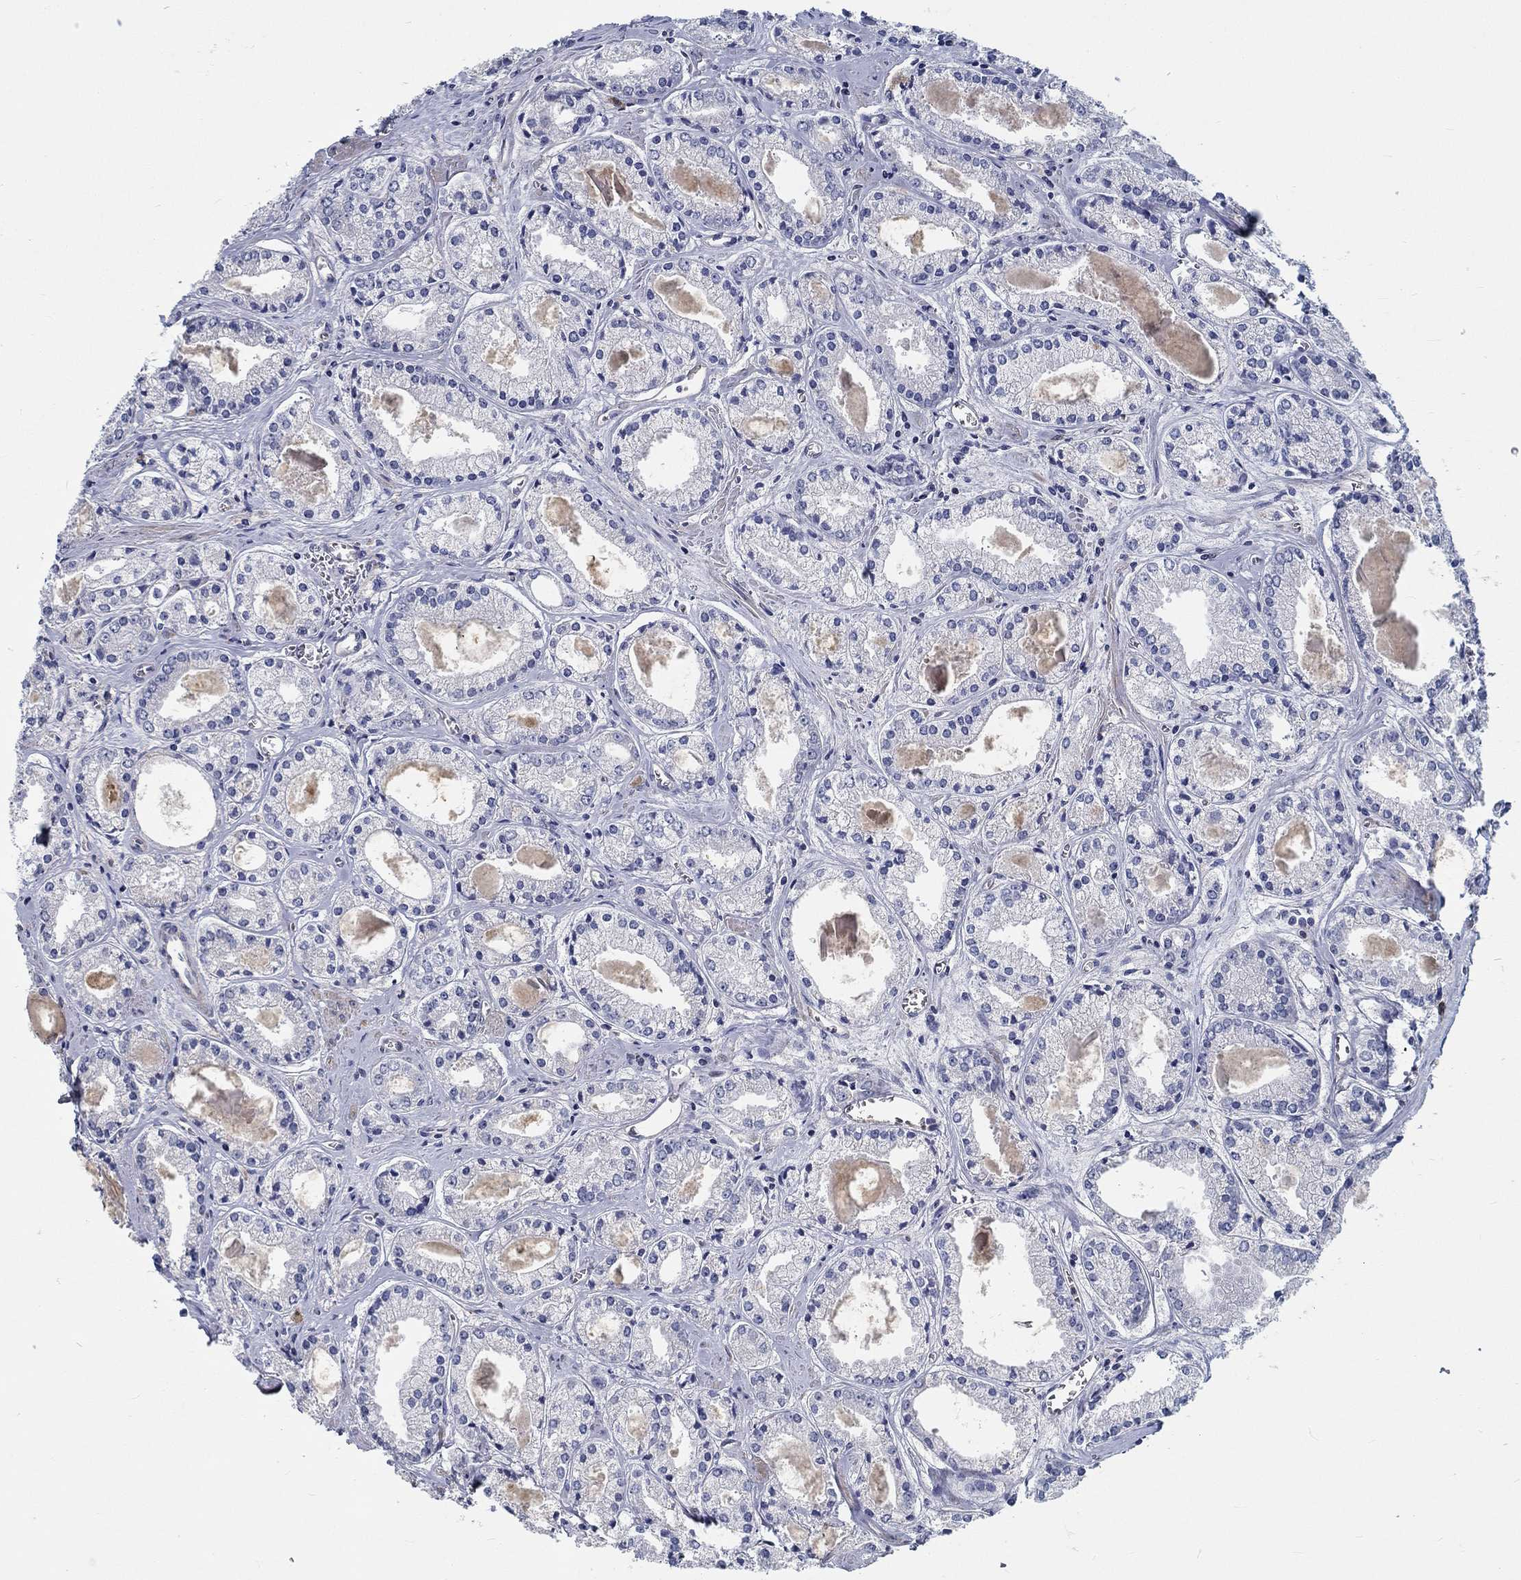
{"staining": {"intensity": "negative", "quantity": "none", "location": "none"}, "tissue": "prostate cancer", "cell_type": "Tumor cells", "image_type": "cancer", "snomed": [{"axis": "morphology", "description": "Adenocarcinoma, NOS"}, {"axis": "topography", "description": "Prostate"}], "caption": "Micrograph shows no significant protein expression in tumor cells of prostate cancer (adenocarcinoma).", "gene": "MYBPC1", "patient": {"sex": "male", "age": 72}}